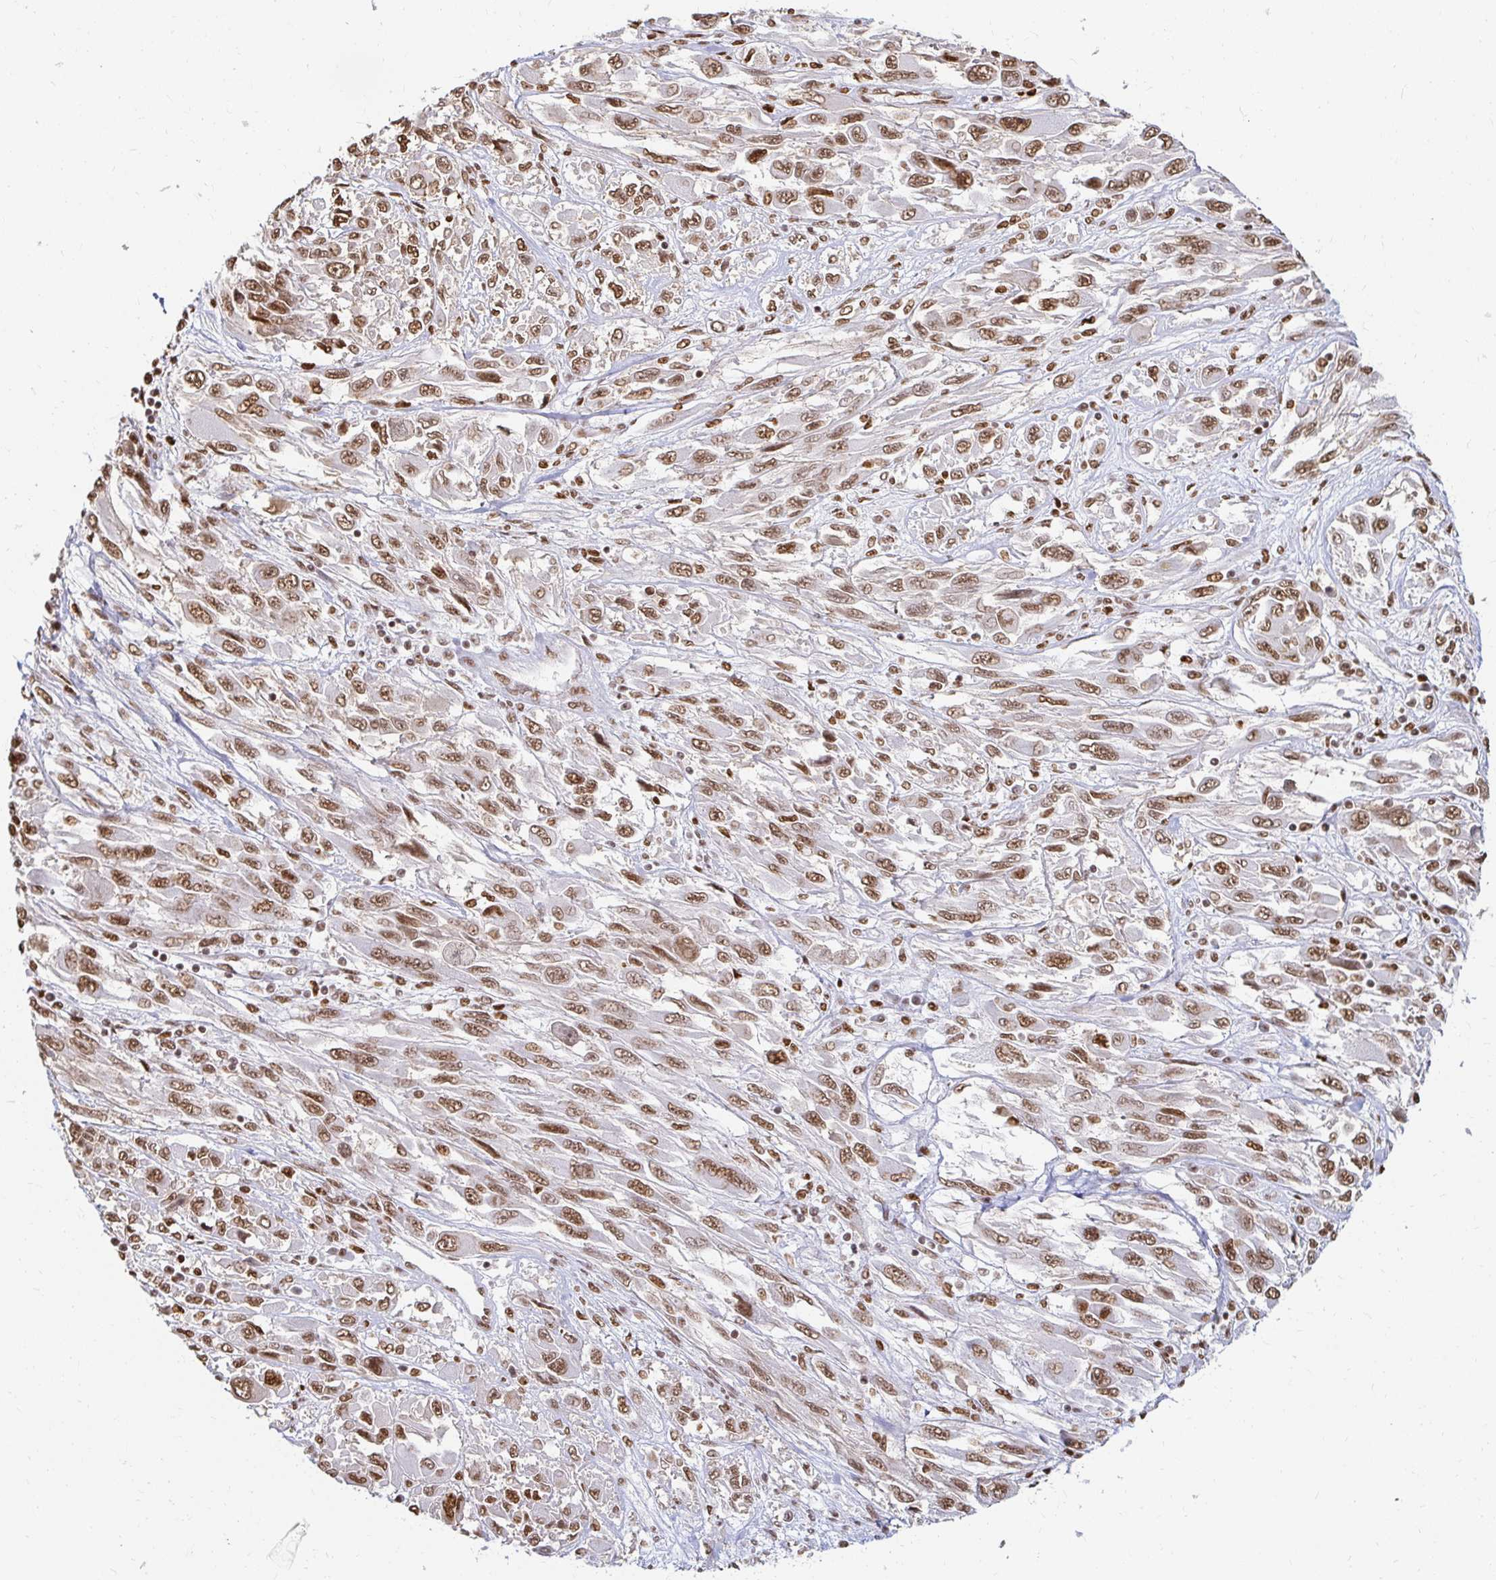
{"staining": {"intensity": "moderate", "quantity": ">75%", "location": "nuclear"}, "tissue": "melanoma", "cell_type": "Tumor cells", "image_type": "cancer", "snomed": [{"axis": "morphology", "description": "Malignant melanoma, NOS"}, {"axis": "topography", "description": "Skin"}], "caption": "An immunohistochemistry (IHC) image of neoplastic tissue is shown. Protein staining in brown labels moderate nuclear positivity in malignant melanoma within tumor cells. The staining is performed using DAB (3,3'-diaminobenzidine) brown chromogen to label protein expression. The nuclei are counter-stained blue using hematoxylin.", "gene": "HNRNPU", "patient": {"sex": "female", "age": 91}}